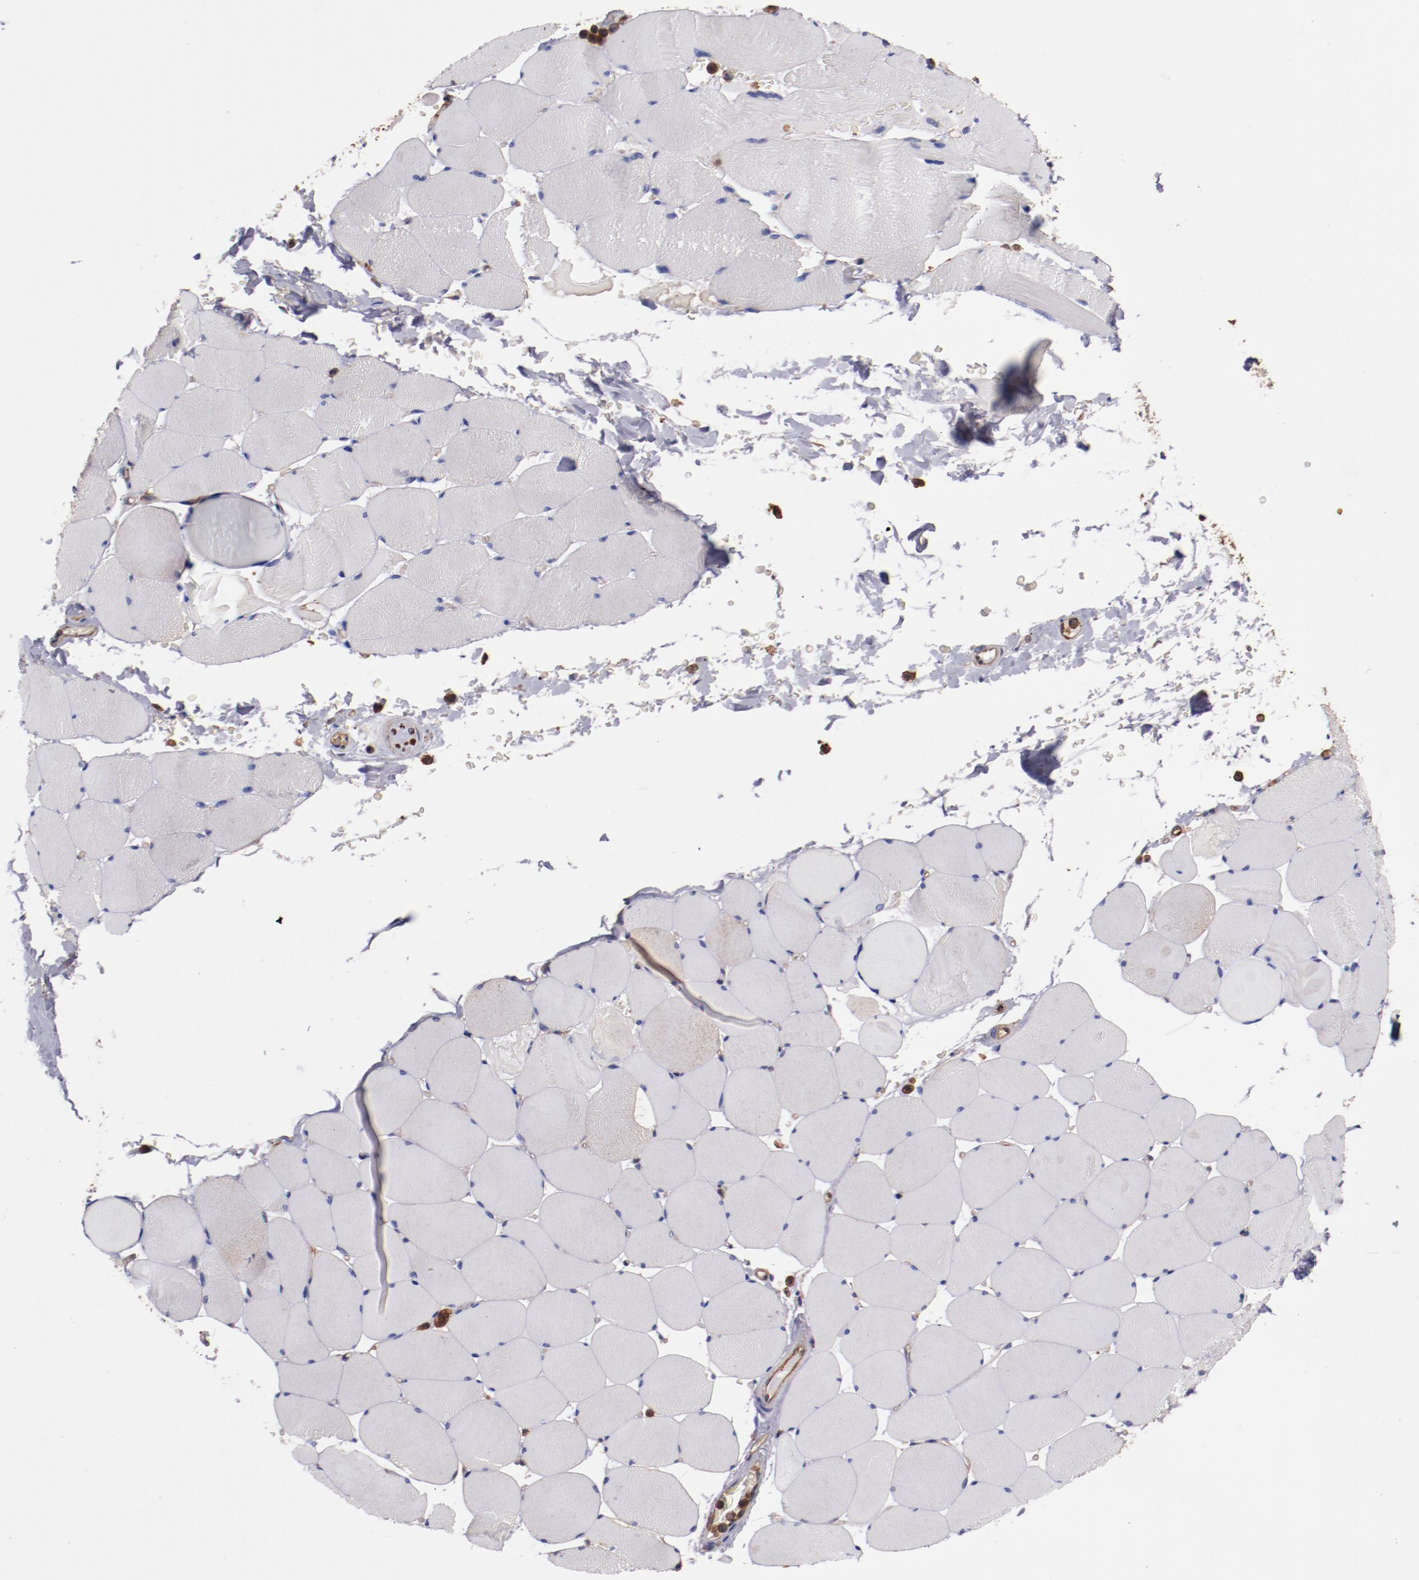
{"staining": {"intensity": "negative", "quantity": "none", "location": "none"}, "tissue": "skeletal muscle", "cell_type": "Myocytes", "image_type": "normal", "snomed": [{"axis": "morphology", "description": "Normal tissue, NOS"}, {"axis": "topography", "description": "Skeletal muscle"}], "caption": "Micrograph shows no significant protein expression in myocytes of unremarkable skeletal muscle. The staining was performed using DAB to visualize the protein expression in brown, while the nuclei were stained in blue with hematoxylin (Magnification: 20x).", "gene": "TMOD3", "patient": {"sex": "male", "age": 62}}